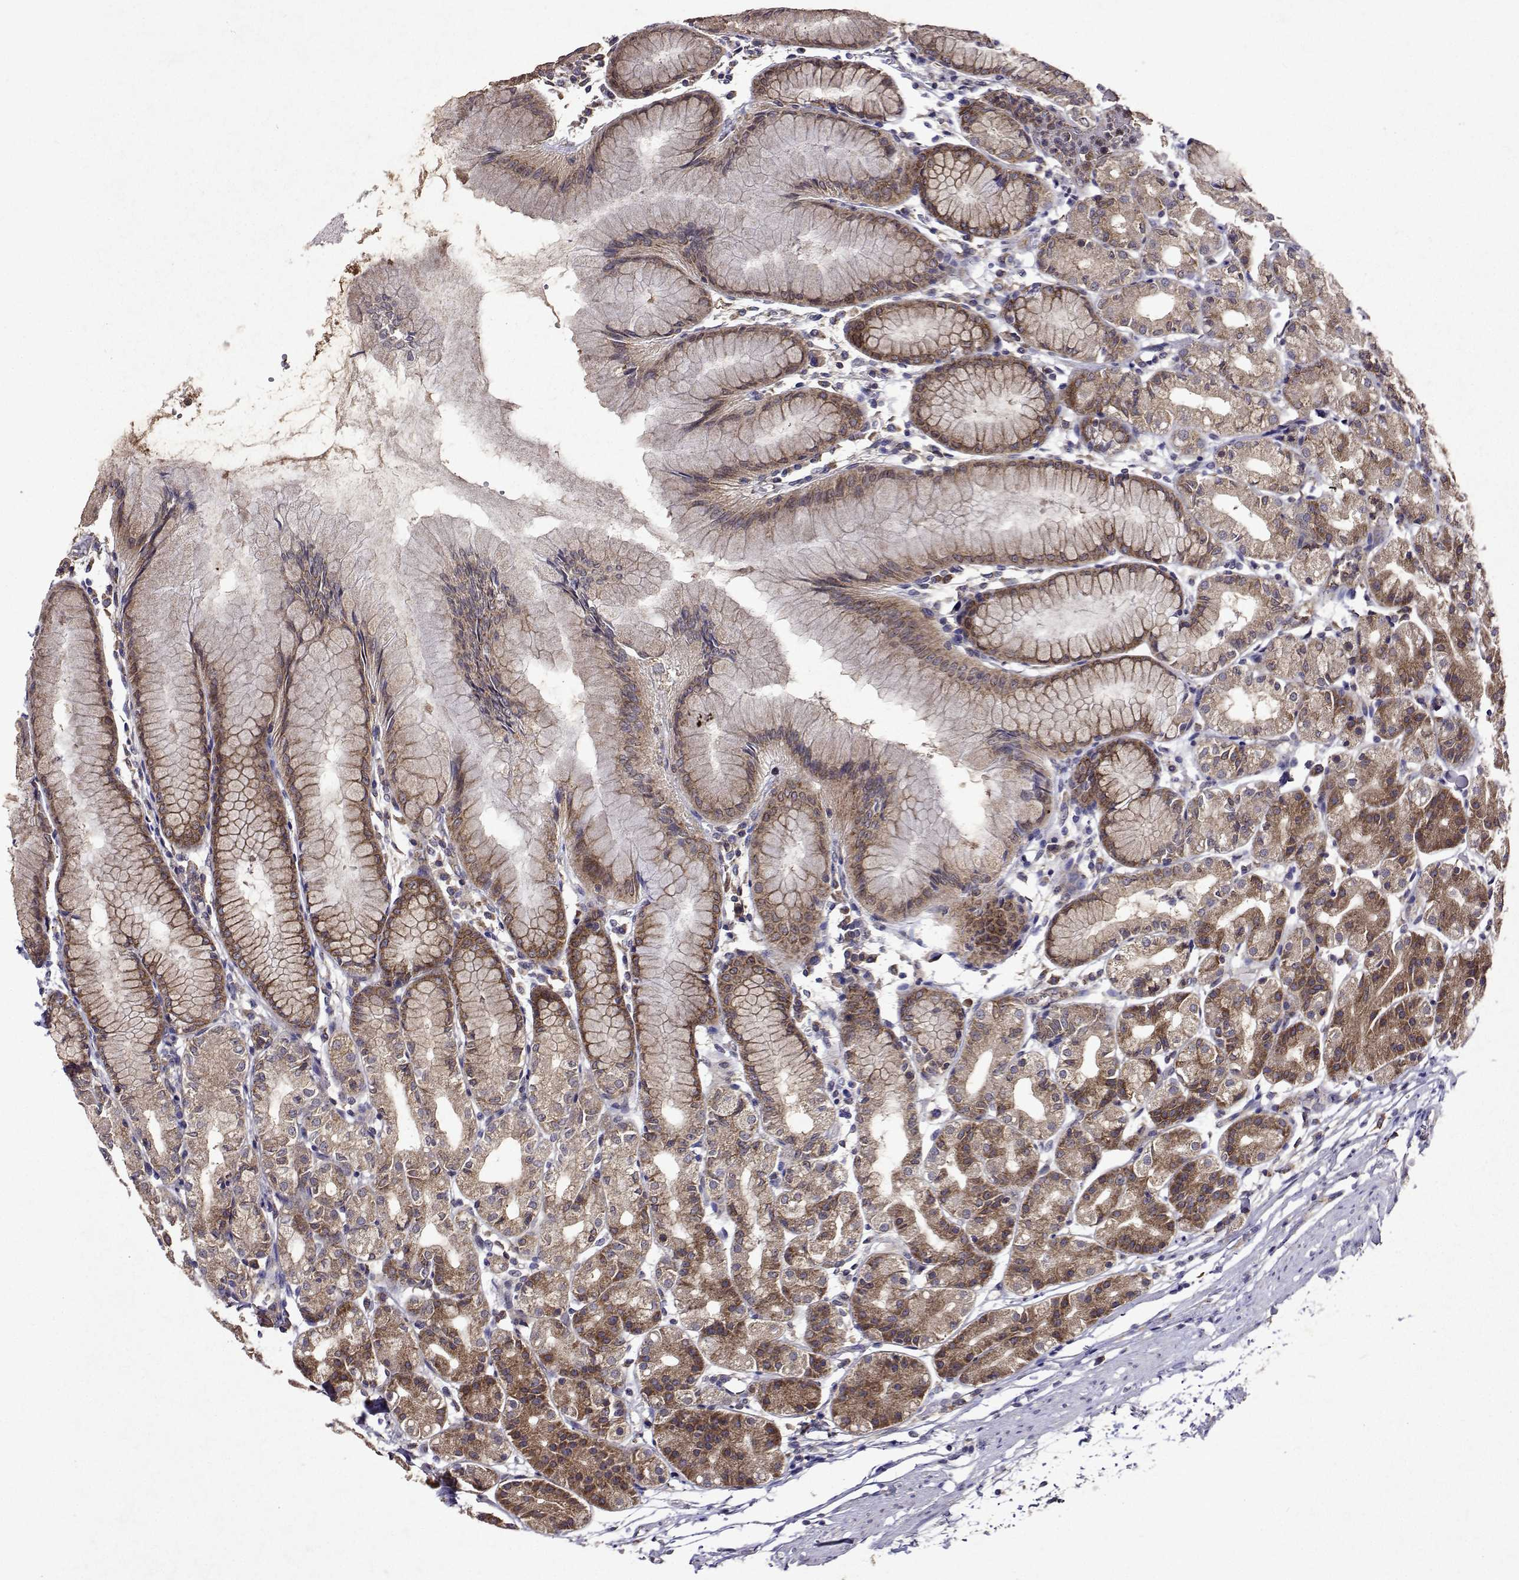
{"staining": {"intensity": "moderate", "quantity": ">75%", "location": "cytoplasmic/membranous"}, "tissue": "stomach", "cell_type": "Glandular cells", "image_type": "normal", "snomed": [{"axis": "morphology", "description": "Normal tissue, NOS"}, {"axis": "topography", "description": "Stomach"}], "caption": "Immunohistochemical staining of unremarkable human stomach shows medium levels of moderate cytoplasmic/membranous staining in approximately >75% of glandular cells. (Stains: DAB (3,3'-diaminobenzidine) in brown, nuclei in blue, Microscopy: brightfield microscopy at high magnification).", "gene": "TARBP2", "patient": {"sex": "female", "age": 57}}